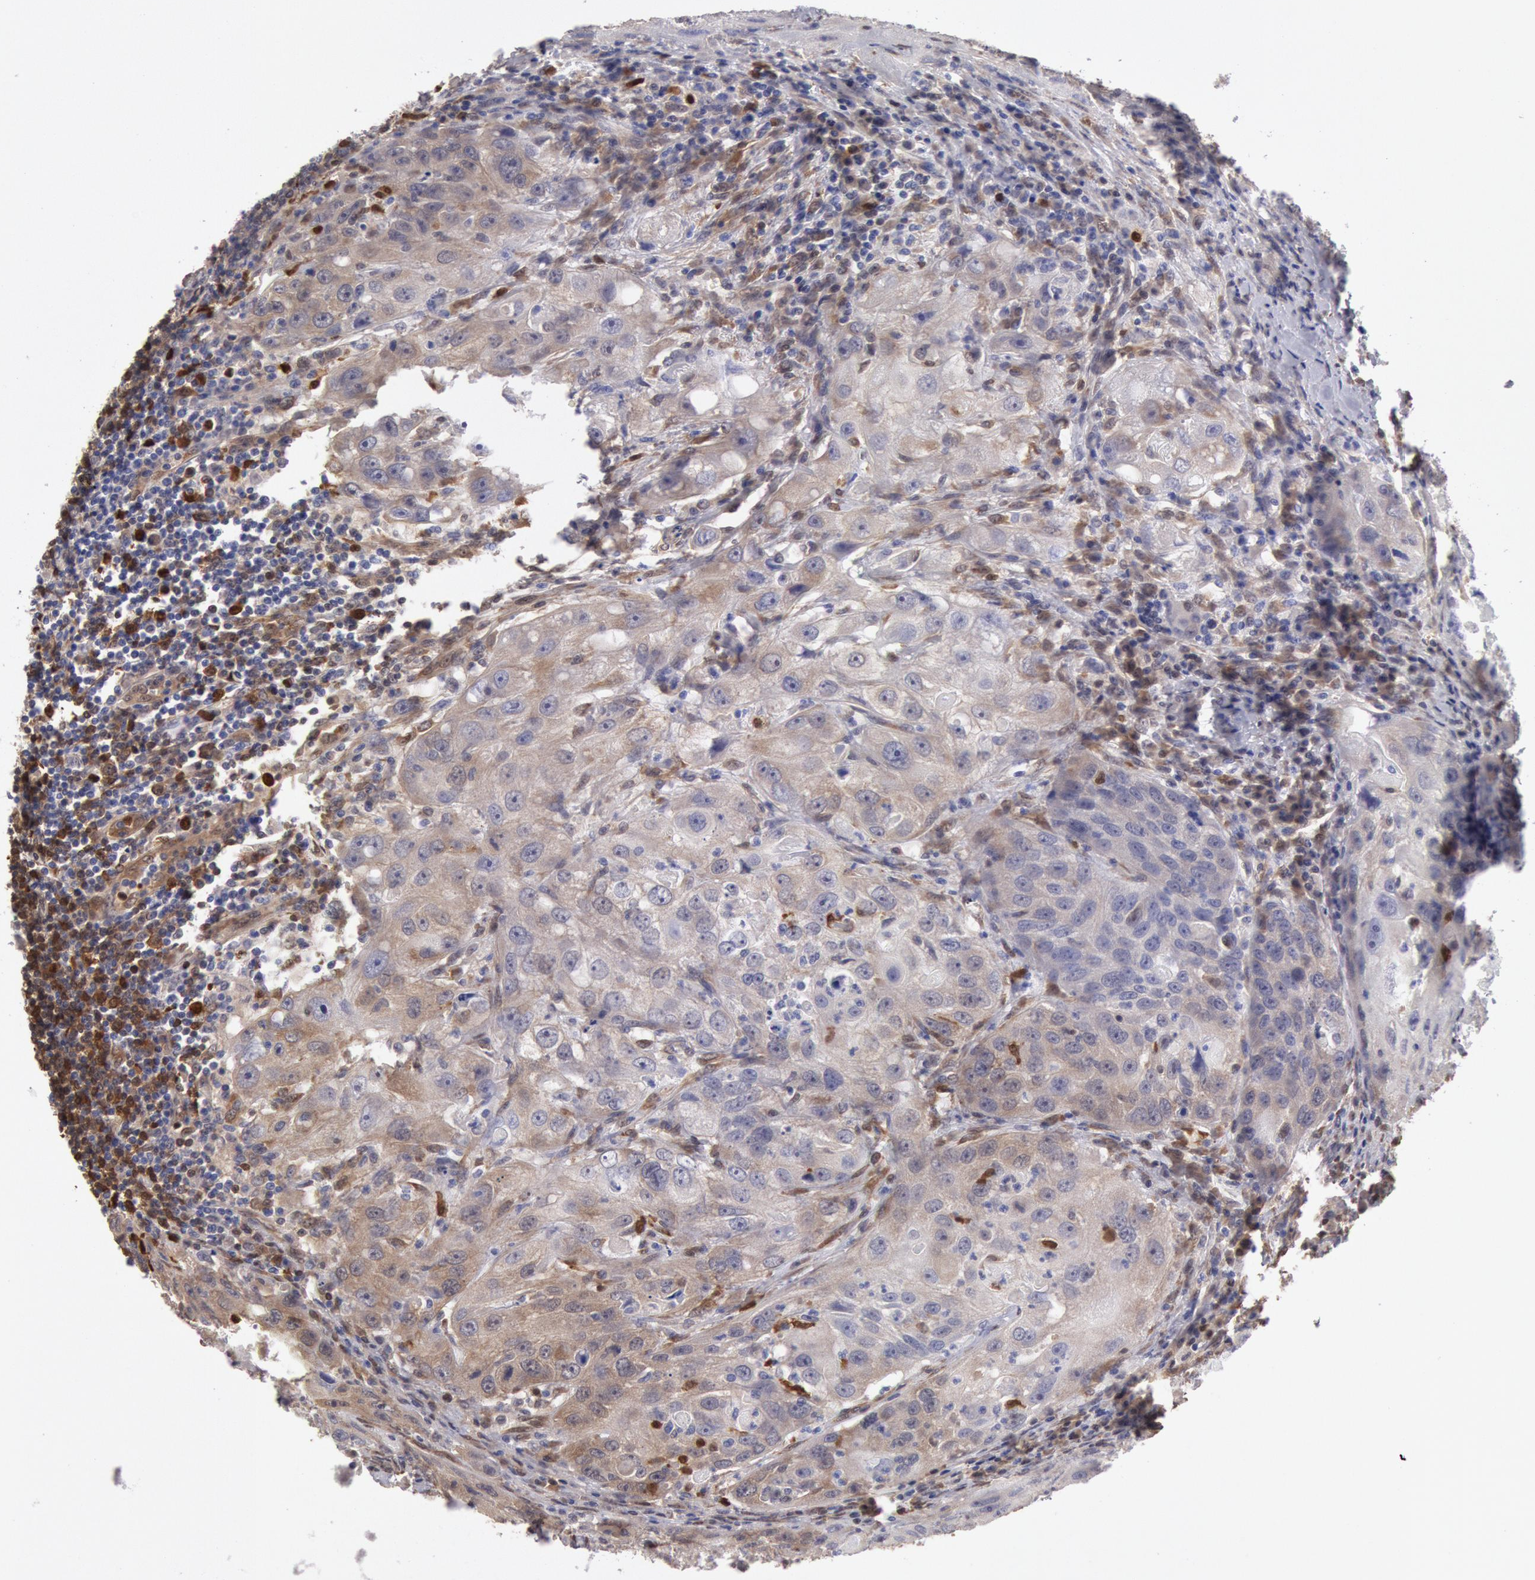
{"staining": {"intensity": "weak", "quantity": "<25%", "location": "cytoplasmic/membranous"}, "tissue": "head and neck cancer", "cell_type": "Tumor cells", "image_type": "cancer", "snomed": [{"axis": "morphology", "description": "Squamous cell carcinoma, NOS"}, {"axis": "topography", "description": "Head-Neck"}], "caption": "Immunohistochemical staining of head and neck cancer exhibits no significant expression in tumor cells. Brightfield microscopy of immunohistochemistry stained with DAB (3,3'-diaminobenzidine) (brown) and hematoxylin (blue), captured at high magnification.", "gene": "CCDC50", "patient": {"sex": "male", "age": 64}}